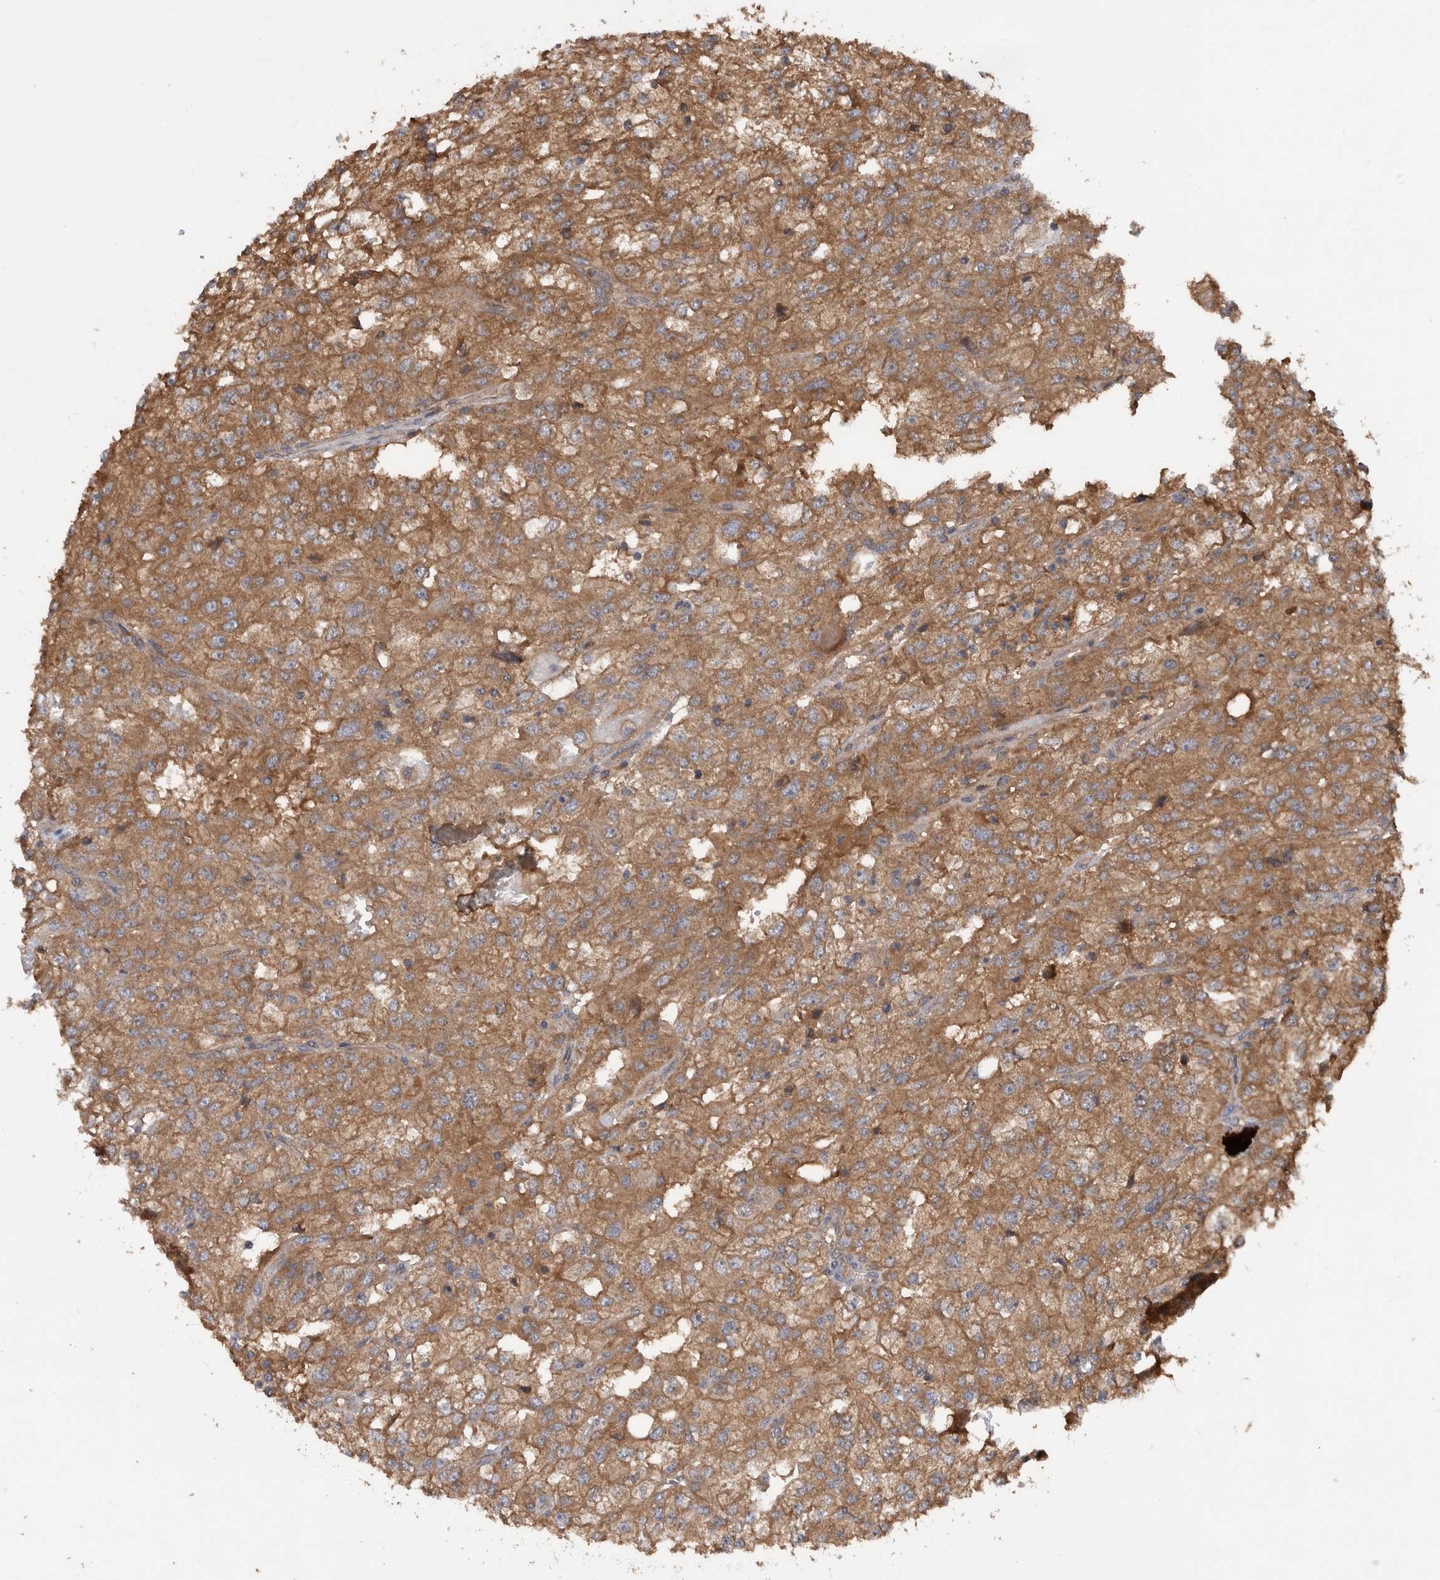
{"staining": {"intensity": "moderate", "quantity": ">75%", "location": "cytoplasmic/membranous"}, "tissue": "renal cancer", "cell_type": "Tumor cells", "image_type": "cancer", "snomed": [{"axis": "morphology", "description": "Adenocarcinoma, NOS"}, {"axis": "topography", "description": "Kidney"}], "caption": "Protein expression analysis of adenocarcinoma (renal) reveals moderate cytoplasmic/membranous staining in approximately >75% of tumor cells.", "gene": "VBP1", "patient": {"sex": "female", "age": 54}}